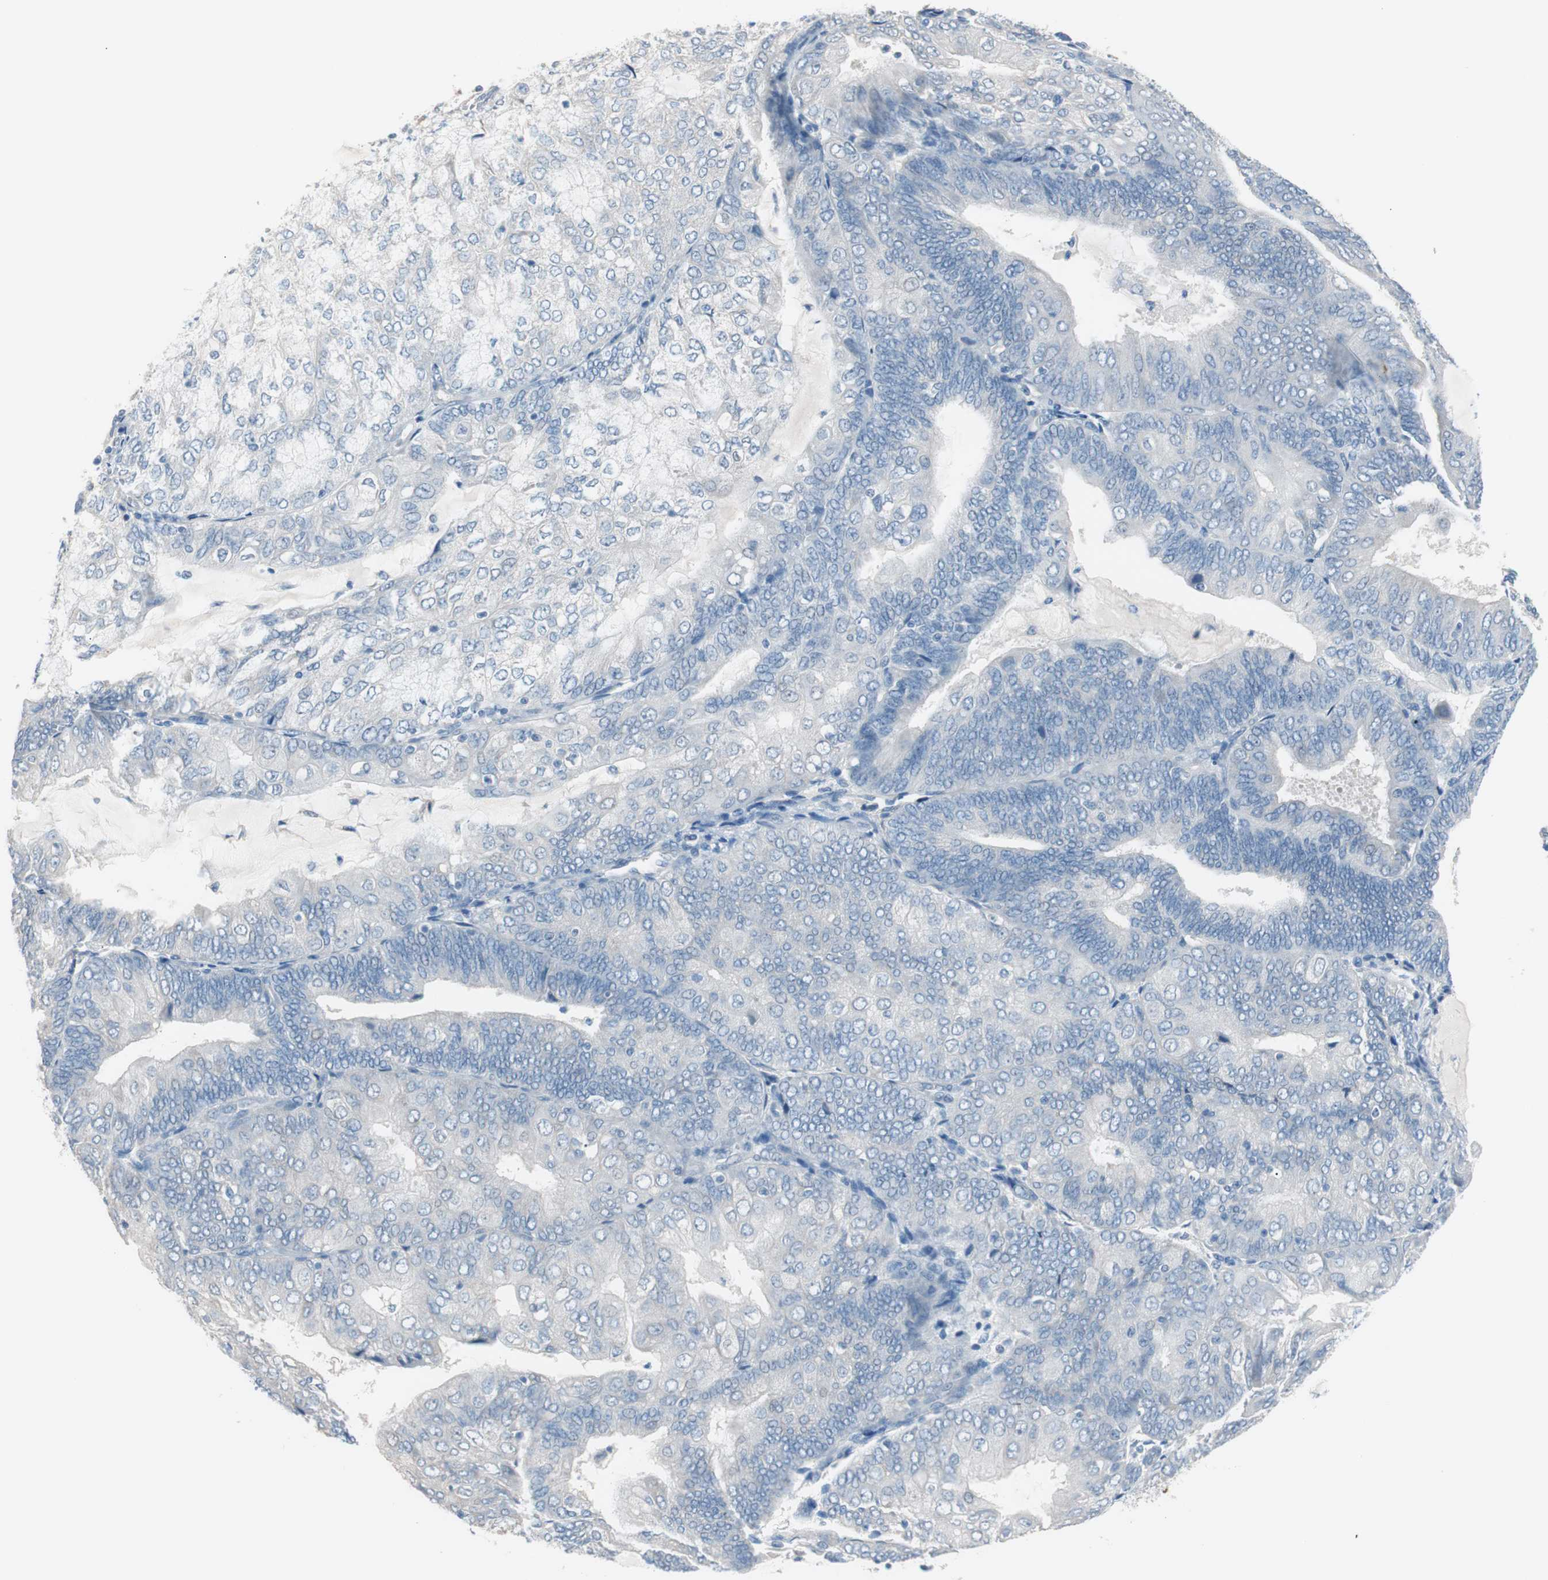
{"staining": {"intensity": "negative", "quantity": "none", "location": "none"}, "tissue": "endometrial cancer", "cell_type": "Tumor cells", "image_type": "cancer", "snomed": [{"axis": "morphology", "description": "Adenocarcinoma, NOS"}, {"axis": "topography", "description": "Endometrium"}], "caption": "Immunohistochemical staining of adenocarcinoma (endometrial) reveals no significant expression in tumor cells.", "gene": "VIL1", "patient": {"sex": "female", "age": 81}}